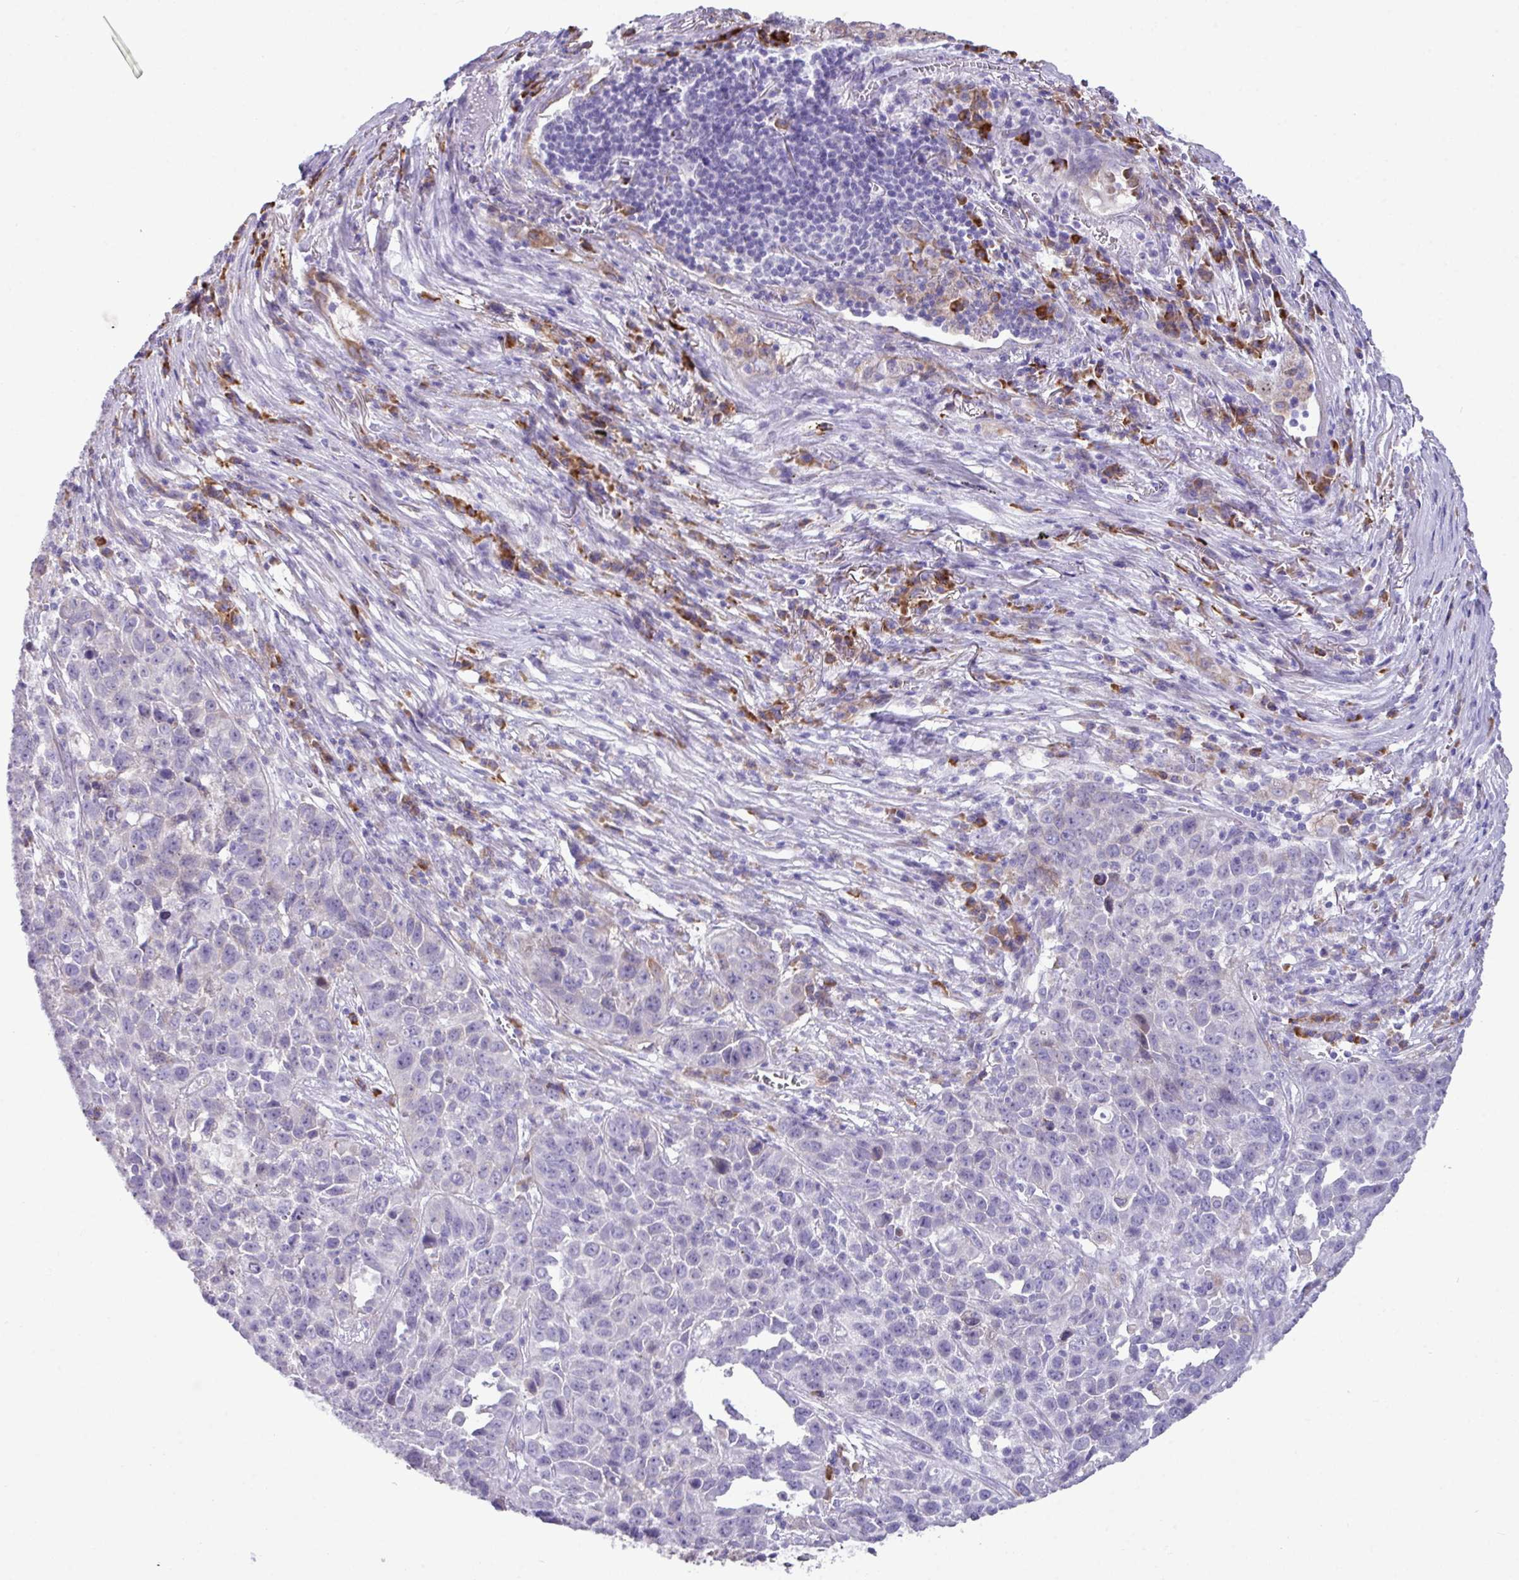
{"staining": {"intensity": "negative", "quantity": "none", "location": "none"}, "tissue": "lung cancer", "cell_type": "Tumor cells", "image_type": "cancer", "snomed": [{"axis": "morphology", "description": "Squamous cell carcinoma, NOS"}, {"axis": "topography", "description": "Lung"}], "caption": "Tumor cells are negative for protein expression in human lung squamous cell carcinoma.", "gene": "RGS21", "patient": {"sex": "male", "age": 76}}